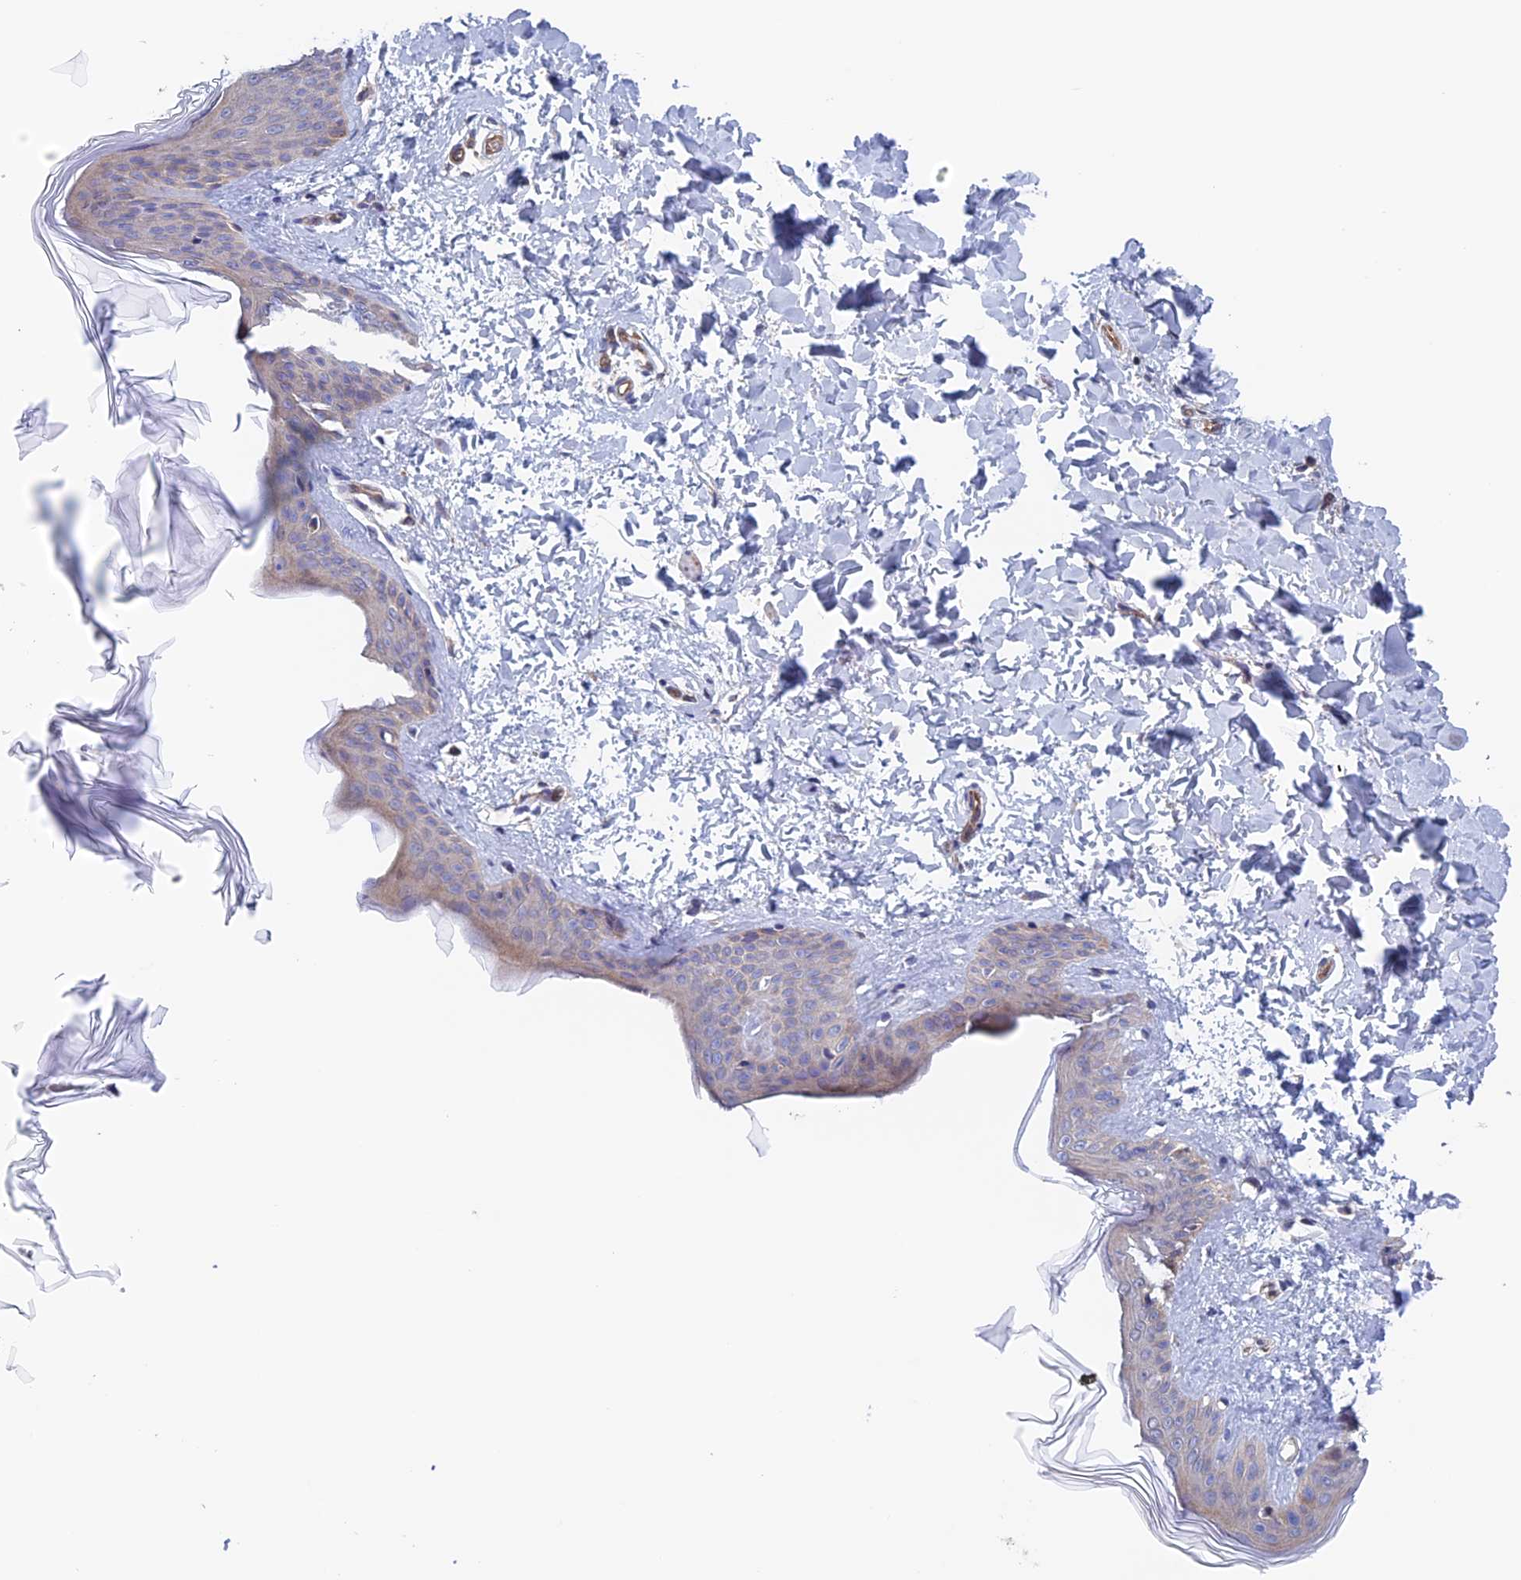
{"staining": {"intensity": "negative", "quantity": "none", "location": "none"}, "tissue": "skin", "cell_type": "Fibroblasts", "image_type": "normal", "snomed": [{"axis": "morphology", "description": "Normal tissue, NOS"}, {"axis": "topography", "description": "Skin"}], "caption": "High power microscopy photomicrograph of an immunohistochemistry (IHC) image of normal skin, revealing no significant positivity in fibroblasts.", "gene": "NUDT16L1", "patient": {"sex": "female", "age": 17}}